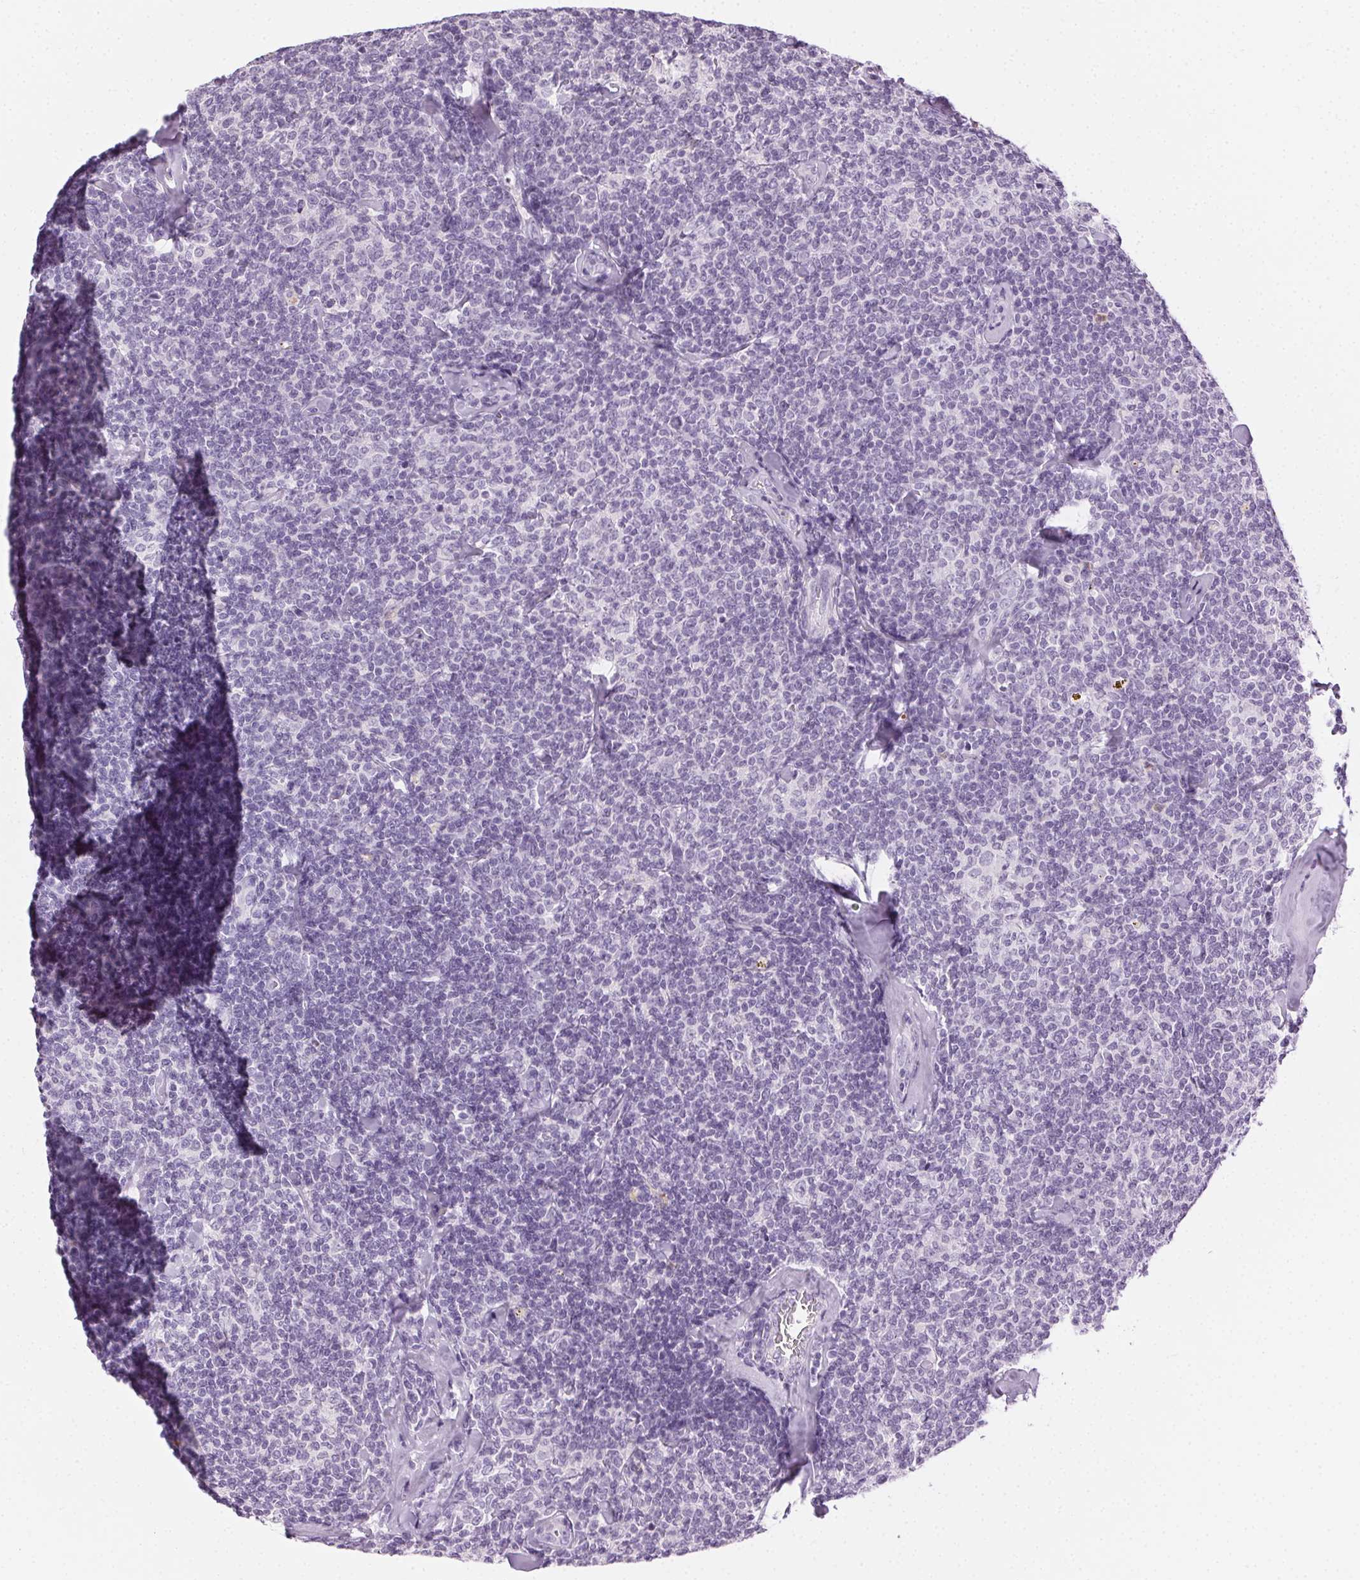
{"staining": {"intensity": "negative", "quantity": "none", "location": "none"}, "tissue": "lymphoma", "cell_type": "Tumor cells", "image_type": "cancer", "snomed": [{"axis": "morphology", "description": "Malignant lymphoma, non-Hodgkin's type, Low grade"}, {"axis": "topography", "description": "Lymph node"}], "caption": "The IHC histopathology image has no significant staining in tumor cells of lymphoma tissue. Nuclei are stained in blue.", "gene": "MPO", "patient": {"sex": "female", "age": 56}}